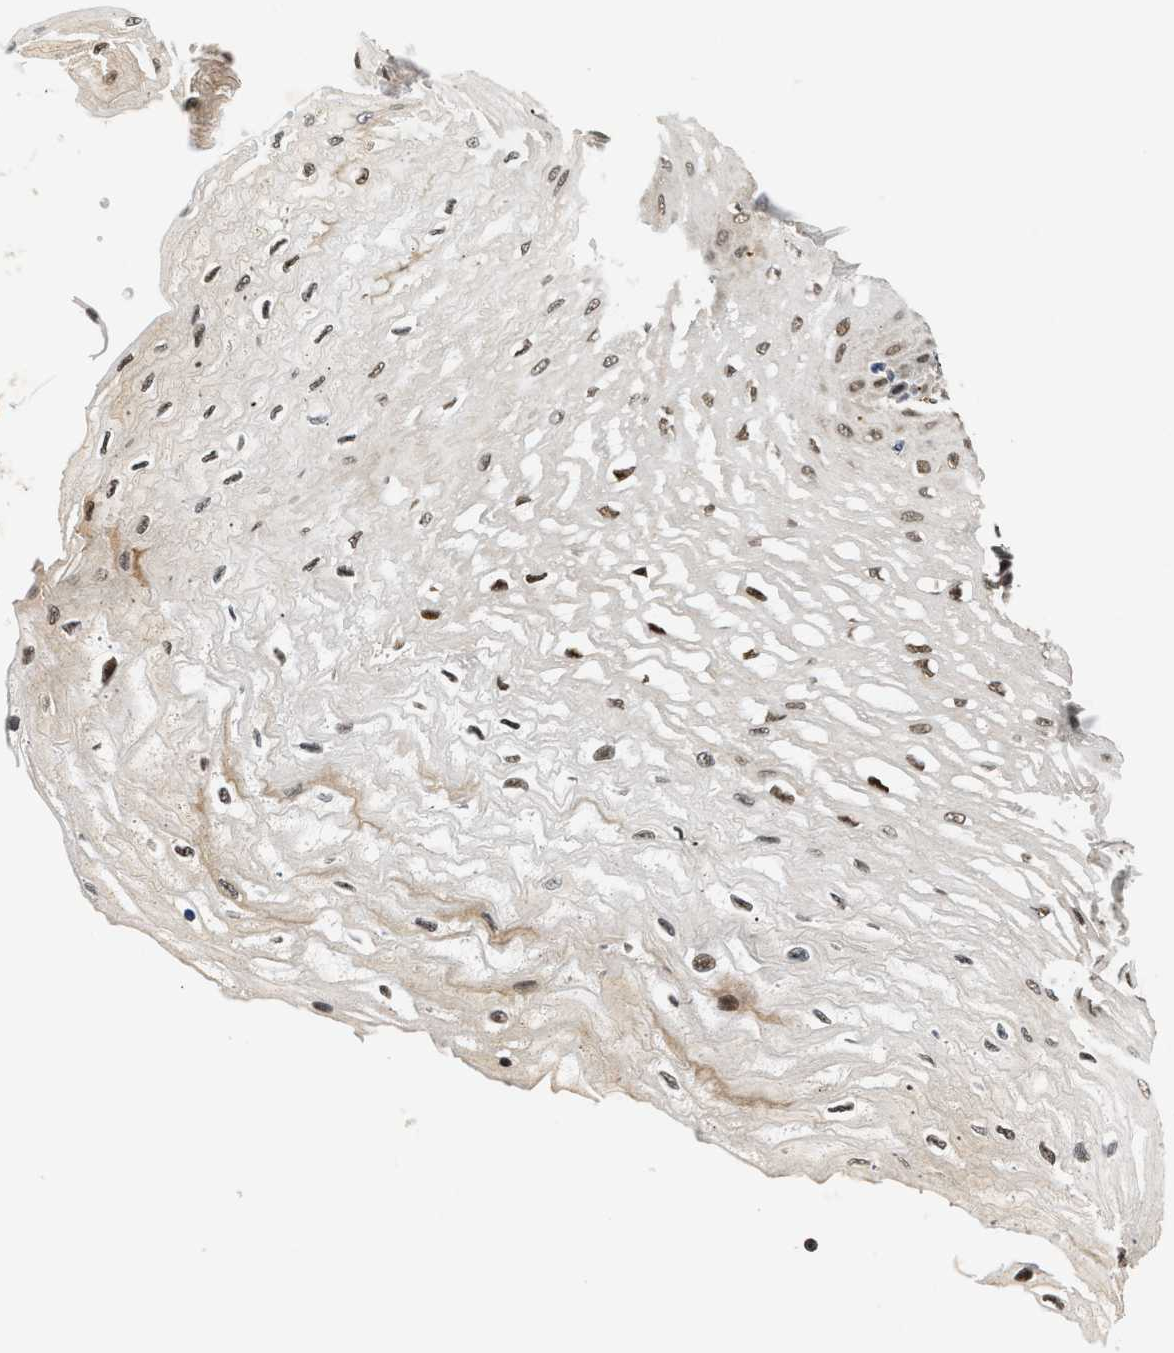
{"staining": {"intensity": "moderate", "quantity": ">75%", "location": "cytoplasmic/membranous,nuclear"}, "tissue": "esophagus", "cell_type": "Squamous epithelial cells", "image_type": "normal", "snomed": [{"axis": "morphology", "description": "Normal tissue, NOS"}, {"axis": "topography", "description": "Esophagus"}], "caption": "Esophagus stained for a protein (brown) exhibits moderate cytoplasmic/membranous,nuclear positive expression in approximately >75% of squamous epithelial cells.", "gene": "LARP6", "patient": {"sex": "female", "age": 72}}